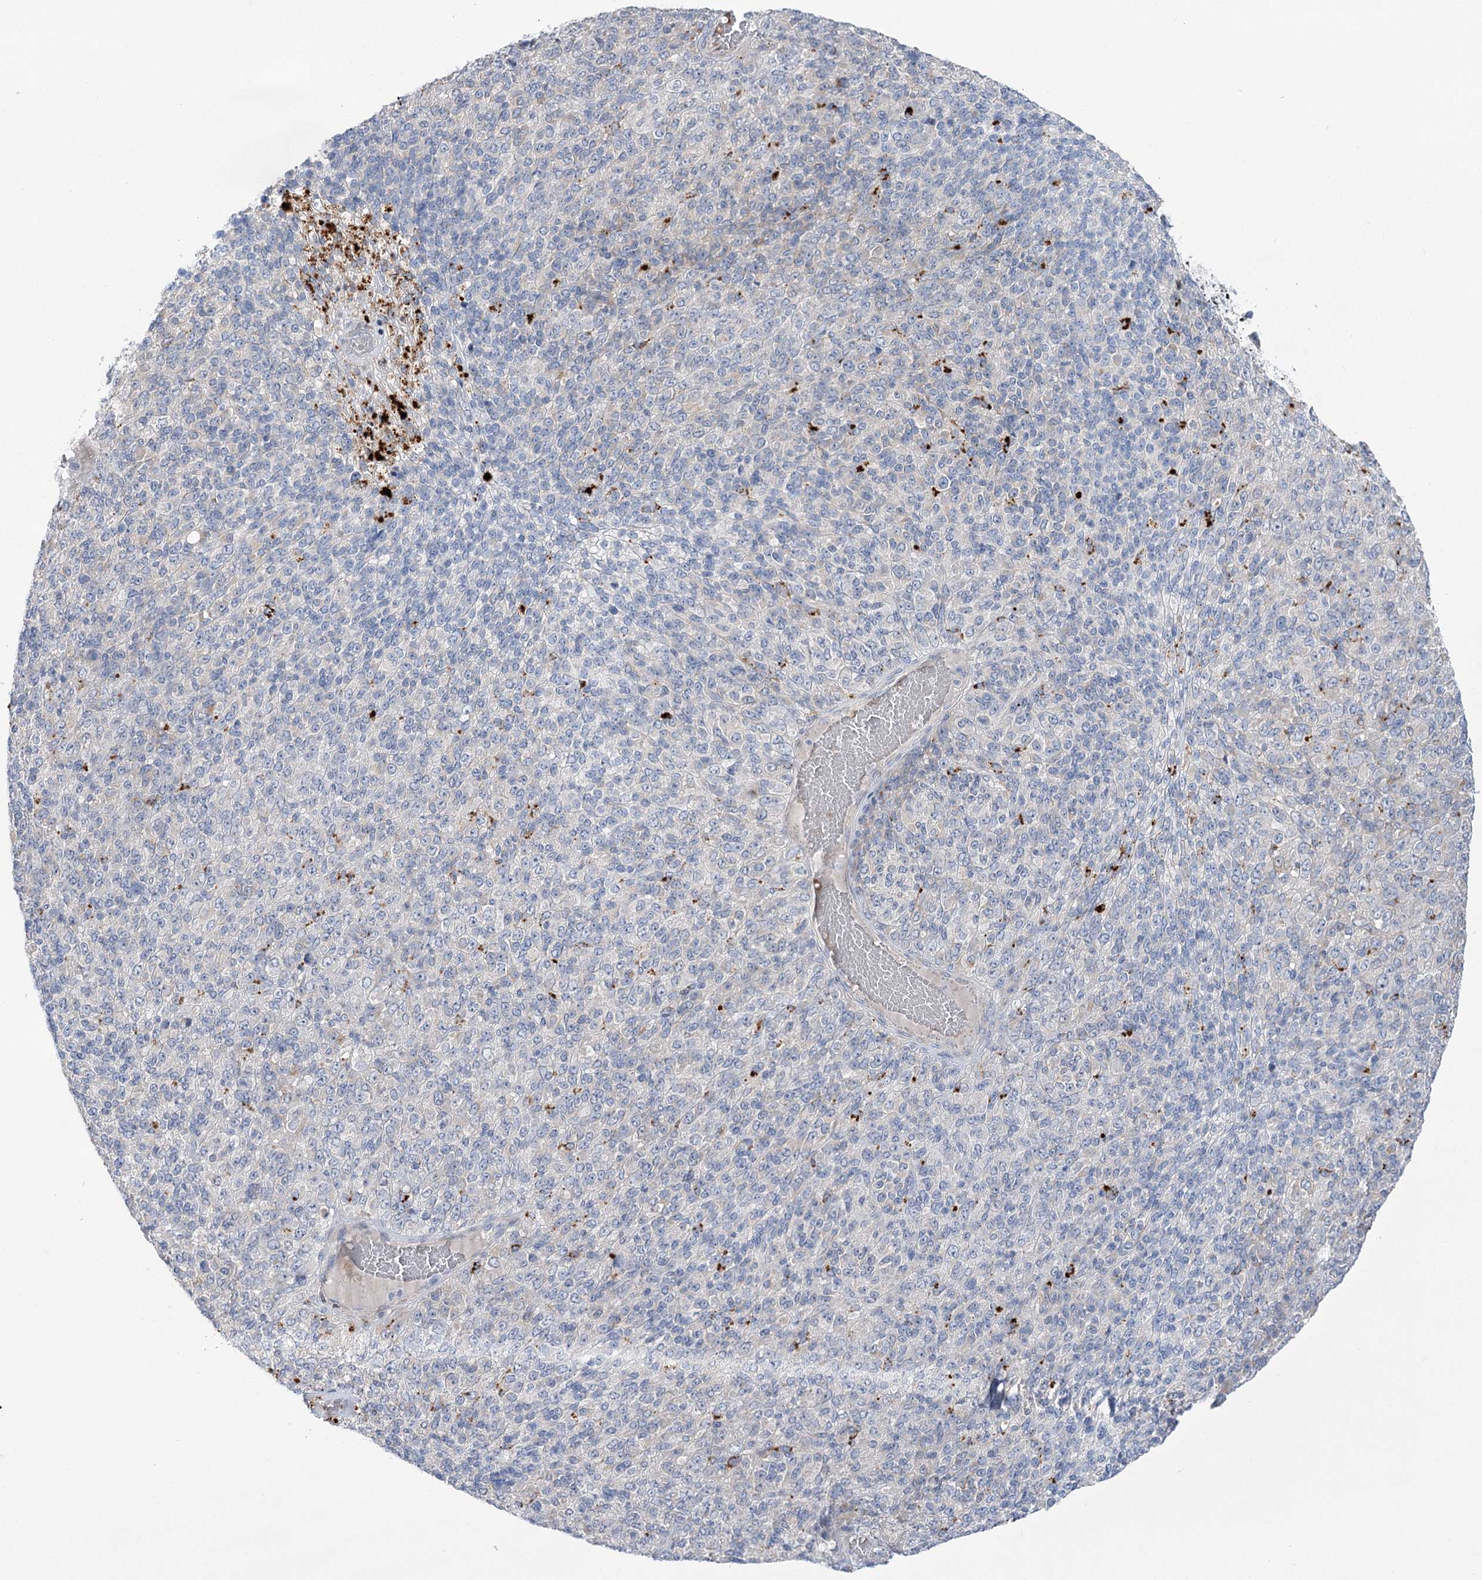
{"staining": {"intensity": "negative", "quantity": "none", "location": "none"}, "tissue": "melanoma", "cell_type": "Tumor cells", "image_type": "cancer", "snomed": [{"axis": "morphology", "description": "Malignant melanoma, Metastatic site"}, {"axis": "topography", "description": "Brain"}], "caption": "The IHC histopathology image has no significant positivity in tumor cells of malignant melanoma (metastatic site) tissue.", "gene": "SIAE", "patient": {"sex": "female", "age": 56}}